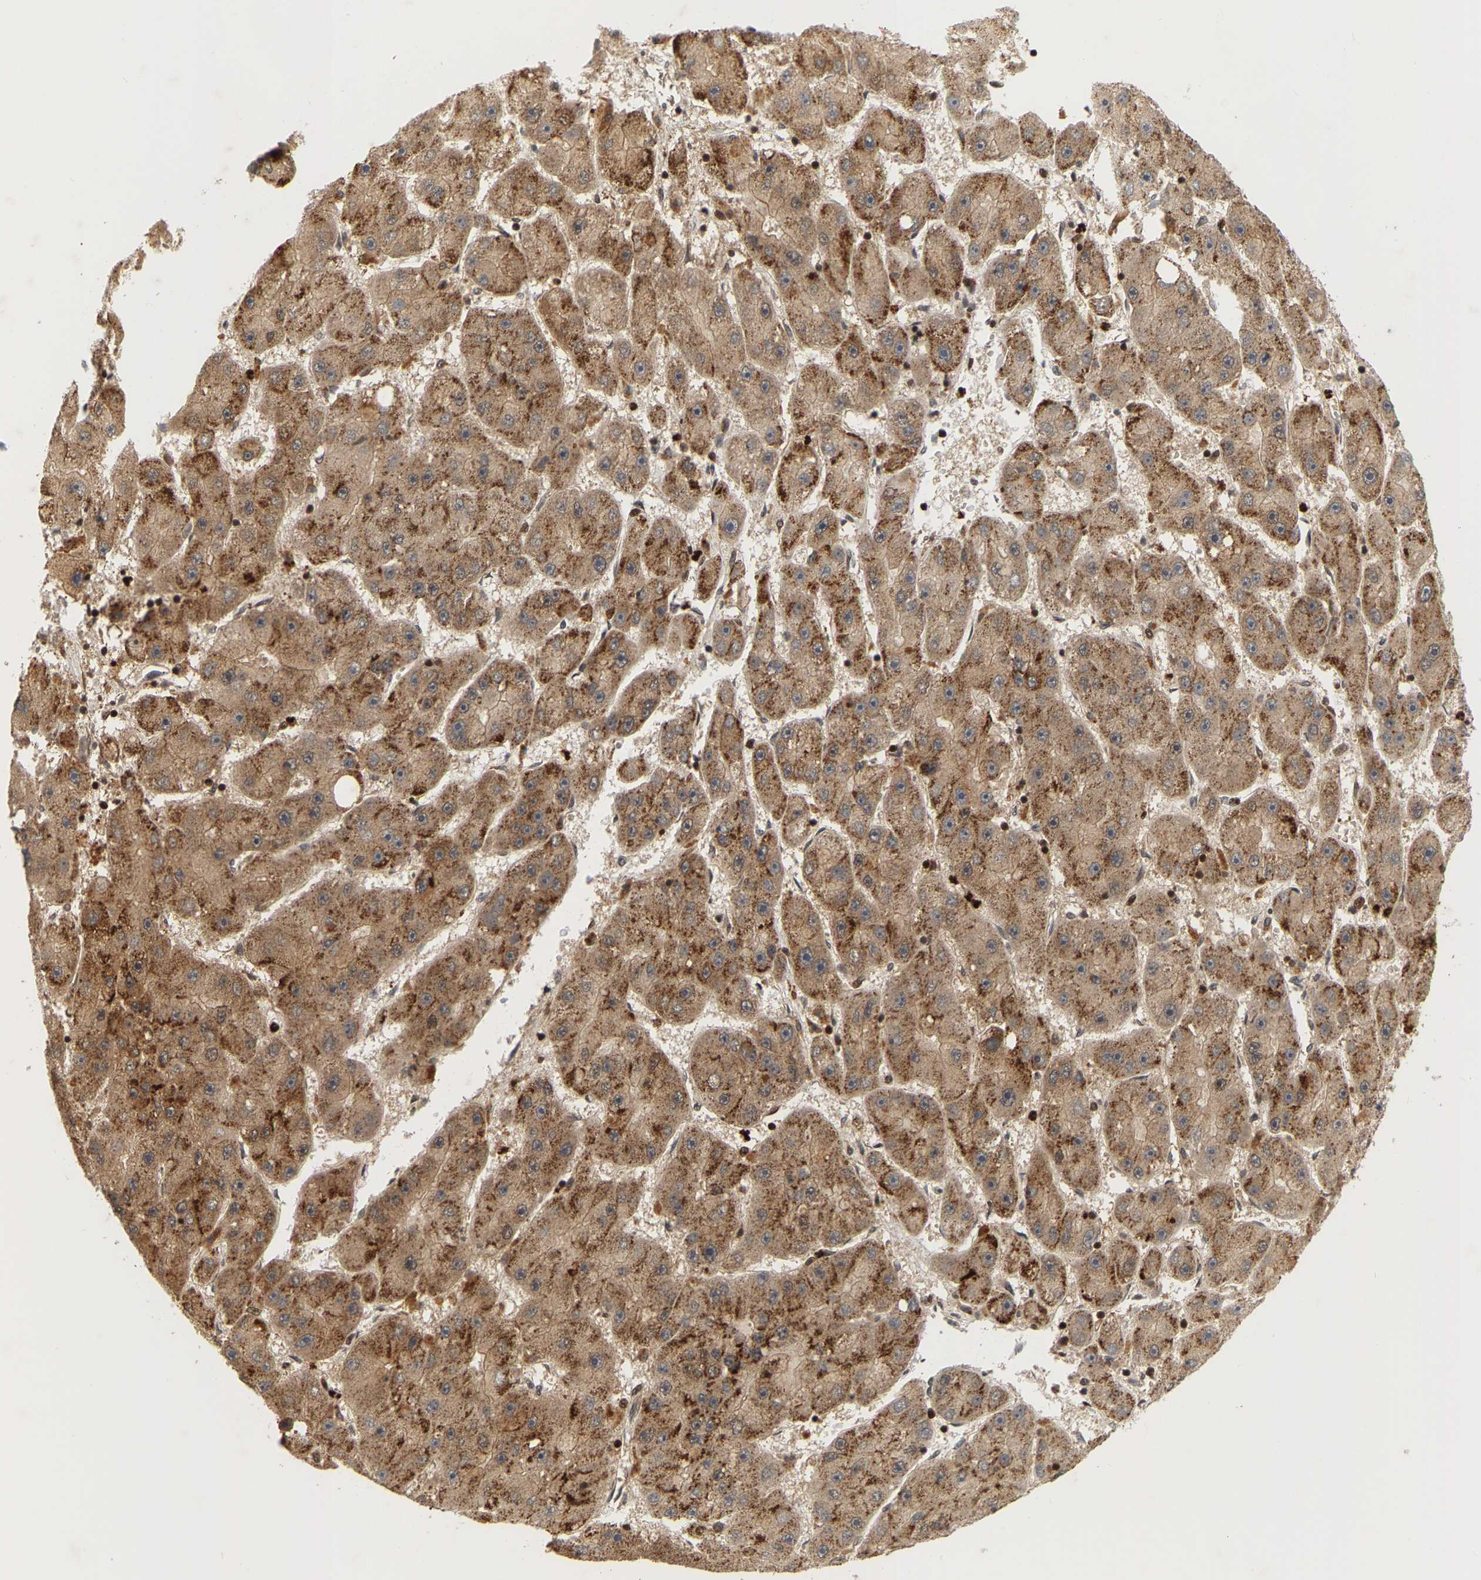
{"staining": {"intensity": "moderate", "quantity": ">75%", "location": "cytoplasmic/membranous"}, "tissue": "liver cancer", "cell_type": "Tumor cells", "image_type": "cancer", "snomed": [{"axis": "morphology", "description": "Carcinoma, Hepatocellular, NOS"}, {"axis": "topography", "description": "Liver"}], "caption": "Protein staining of liver cancer (hepatocellular carcinoma) tissue shows moderate cytoplasmic/membranous expression in about >75% of tumor cells.", "gene": "NFE2L2", "patient": {"sex": "female", "age": 61}}